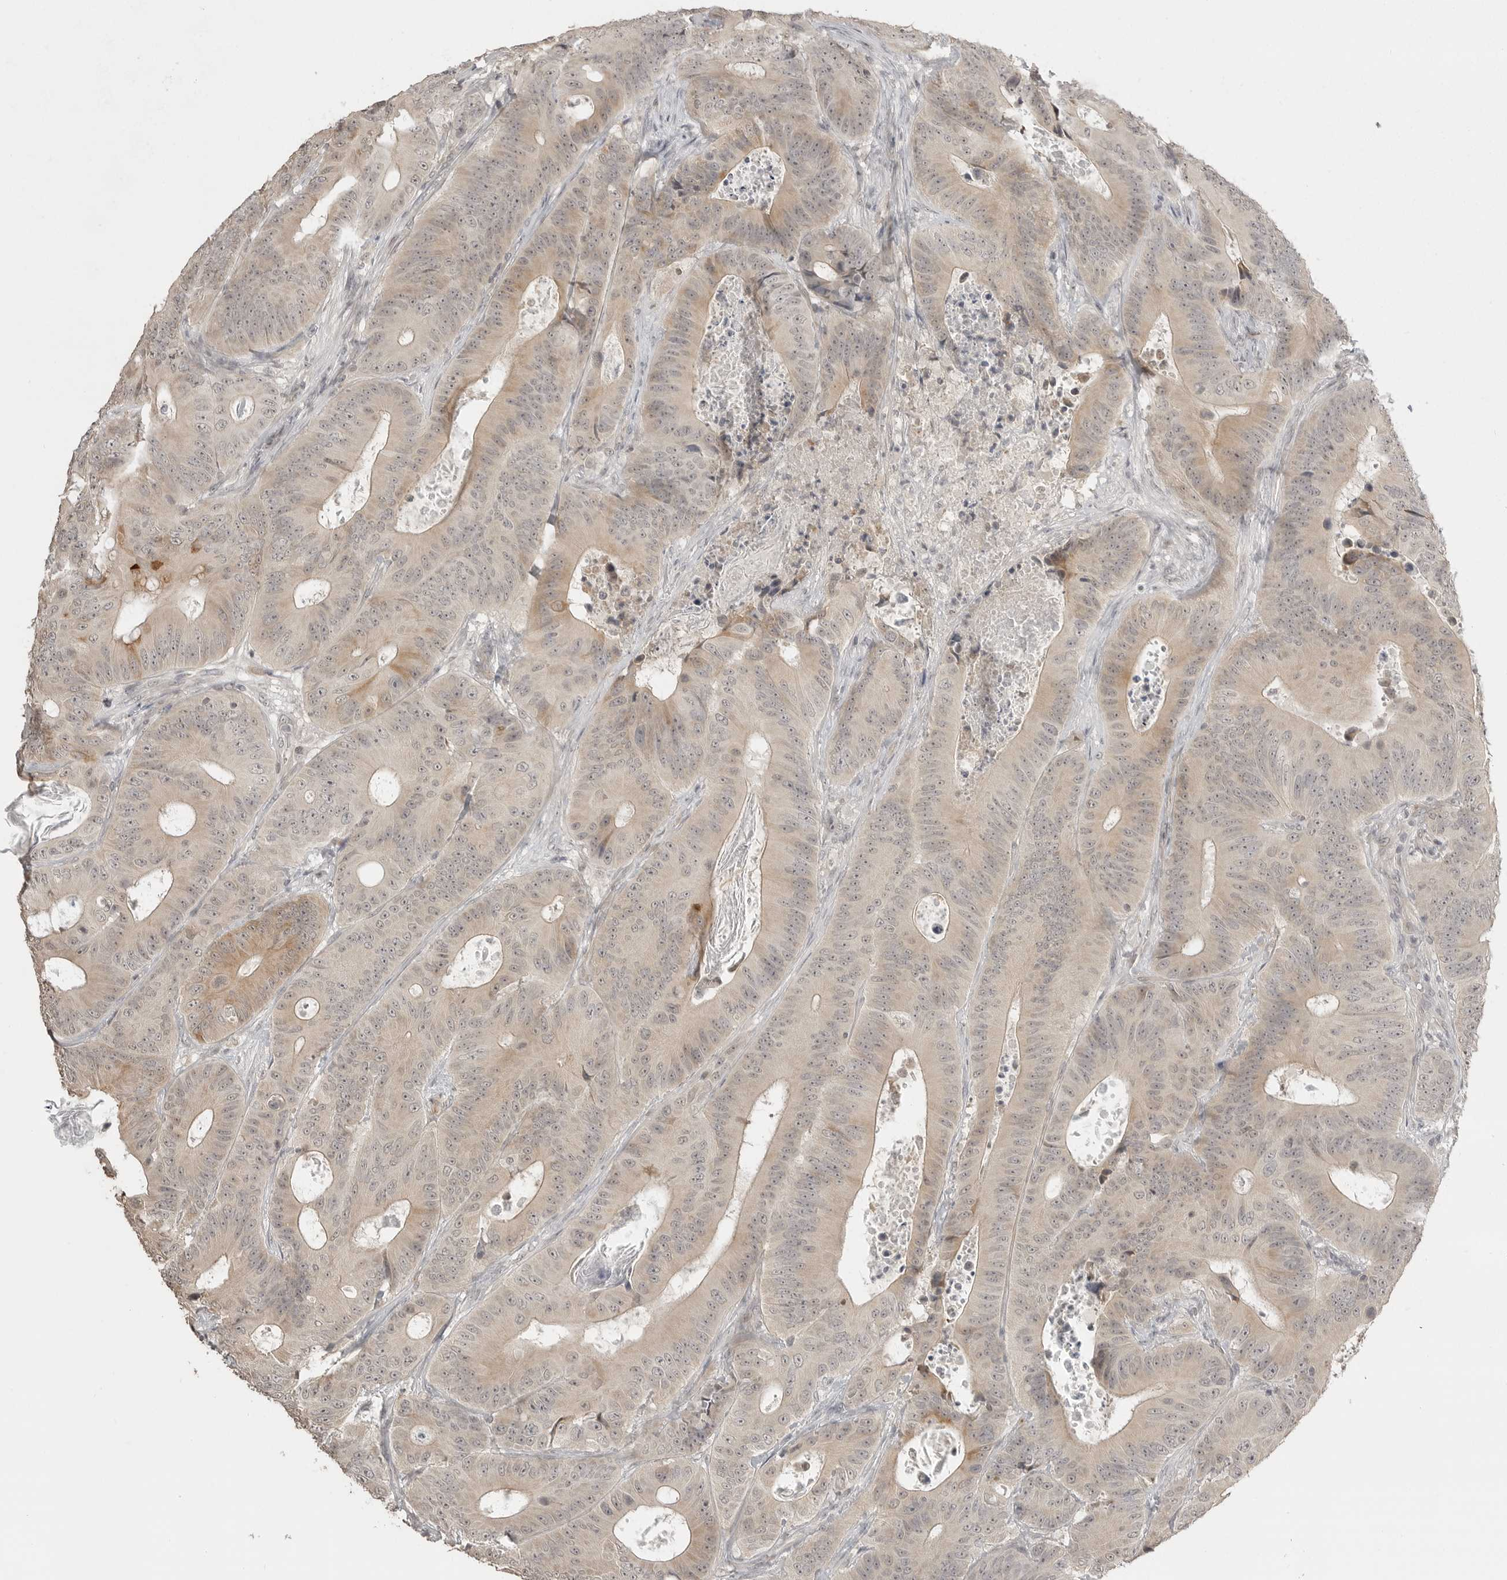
{"staining": {"intensity": "moderate", "quantity": "25%-75%", "location": "cytoplasmic/membranous"}, "tissue": "colorectal cancer", "cell_type": "Tumor cells", "image_type": "cancer", "snomed": [{"axis": "morphology", "description": "Adenocarcinoma, NOS"}, {"axis": "topography", "description": "Colon"}], "caption": "Colorectal cancer (adenocarcinoma) stained for a protein (brown) demonstrates moderate cytoplasmic/membranous positive staining in about 25%-75% of tumor cells.", "gene": "SMG8", "patient": {"sex": "male", "age": 83}}